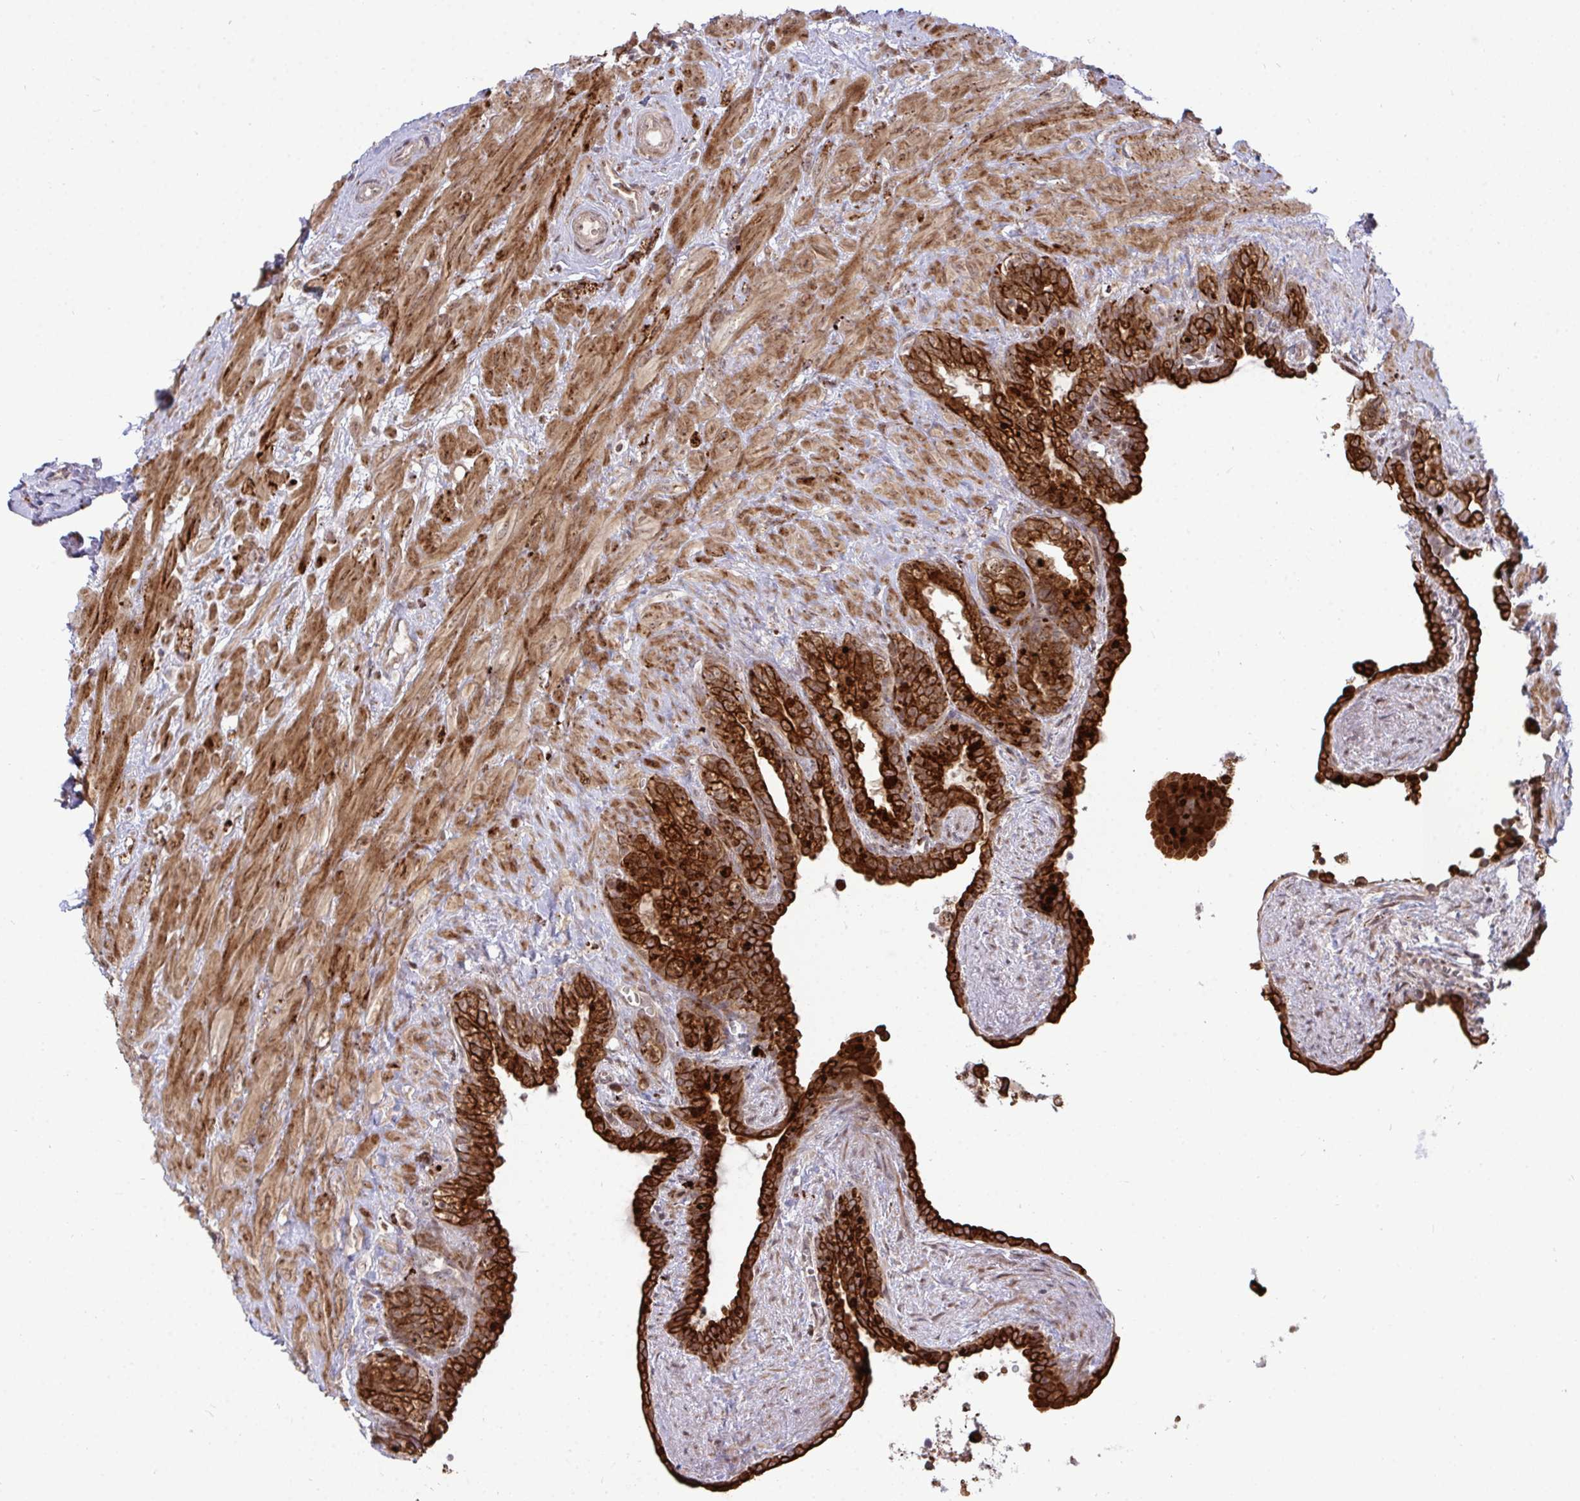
{"staining": {"intensity": "strong", "quantity": ">75%", "location": "cytoplasmic/membranous"}, "tissue": "seminal vesicle", "cell_type": "Glandular cells", "image_type": "normal", "snomed": [{"axis": "morphology", "description": "Normal tissue, NOS"}, {"axis": "topography", "description": "Seminal veicle"}], "caption": "IHC micrograph of benign seminal vesicle: seminal vesicle stained using immunohistochemistry shows high levels of strong protein expression localized specifically in the cytoplasmic/membranous of glandular cells, appearing as a cytoplasmic/membranous brown color.", "gene": "TRIM44", "patient": {"sex": "male", "age": 76}}